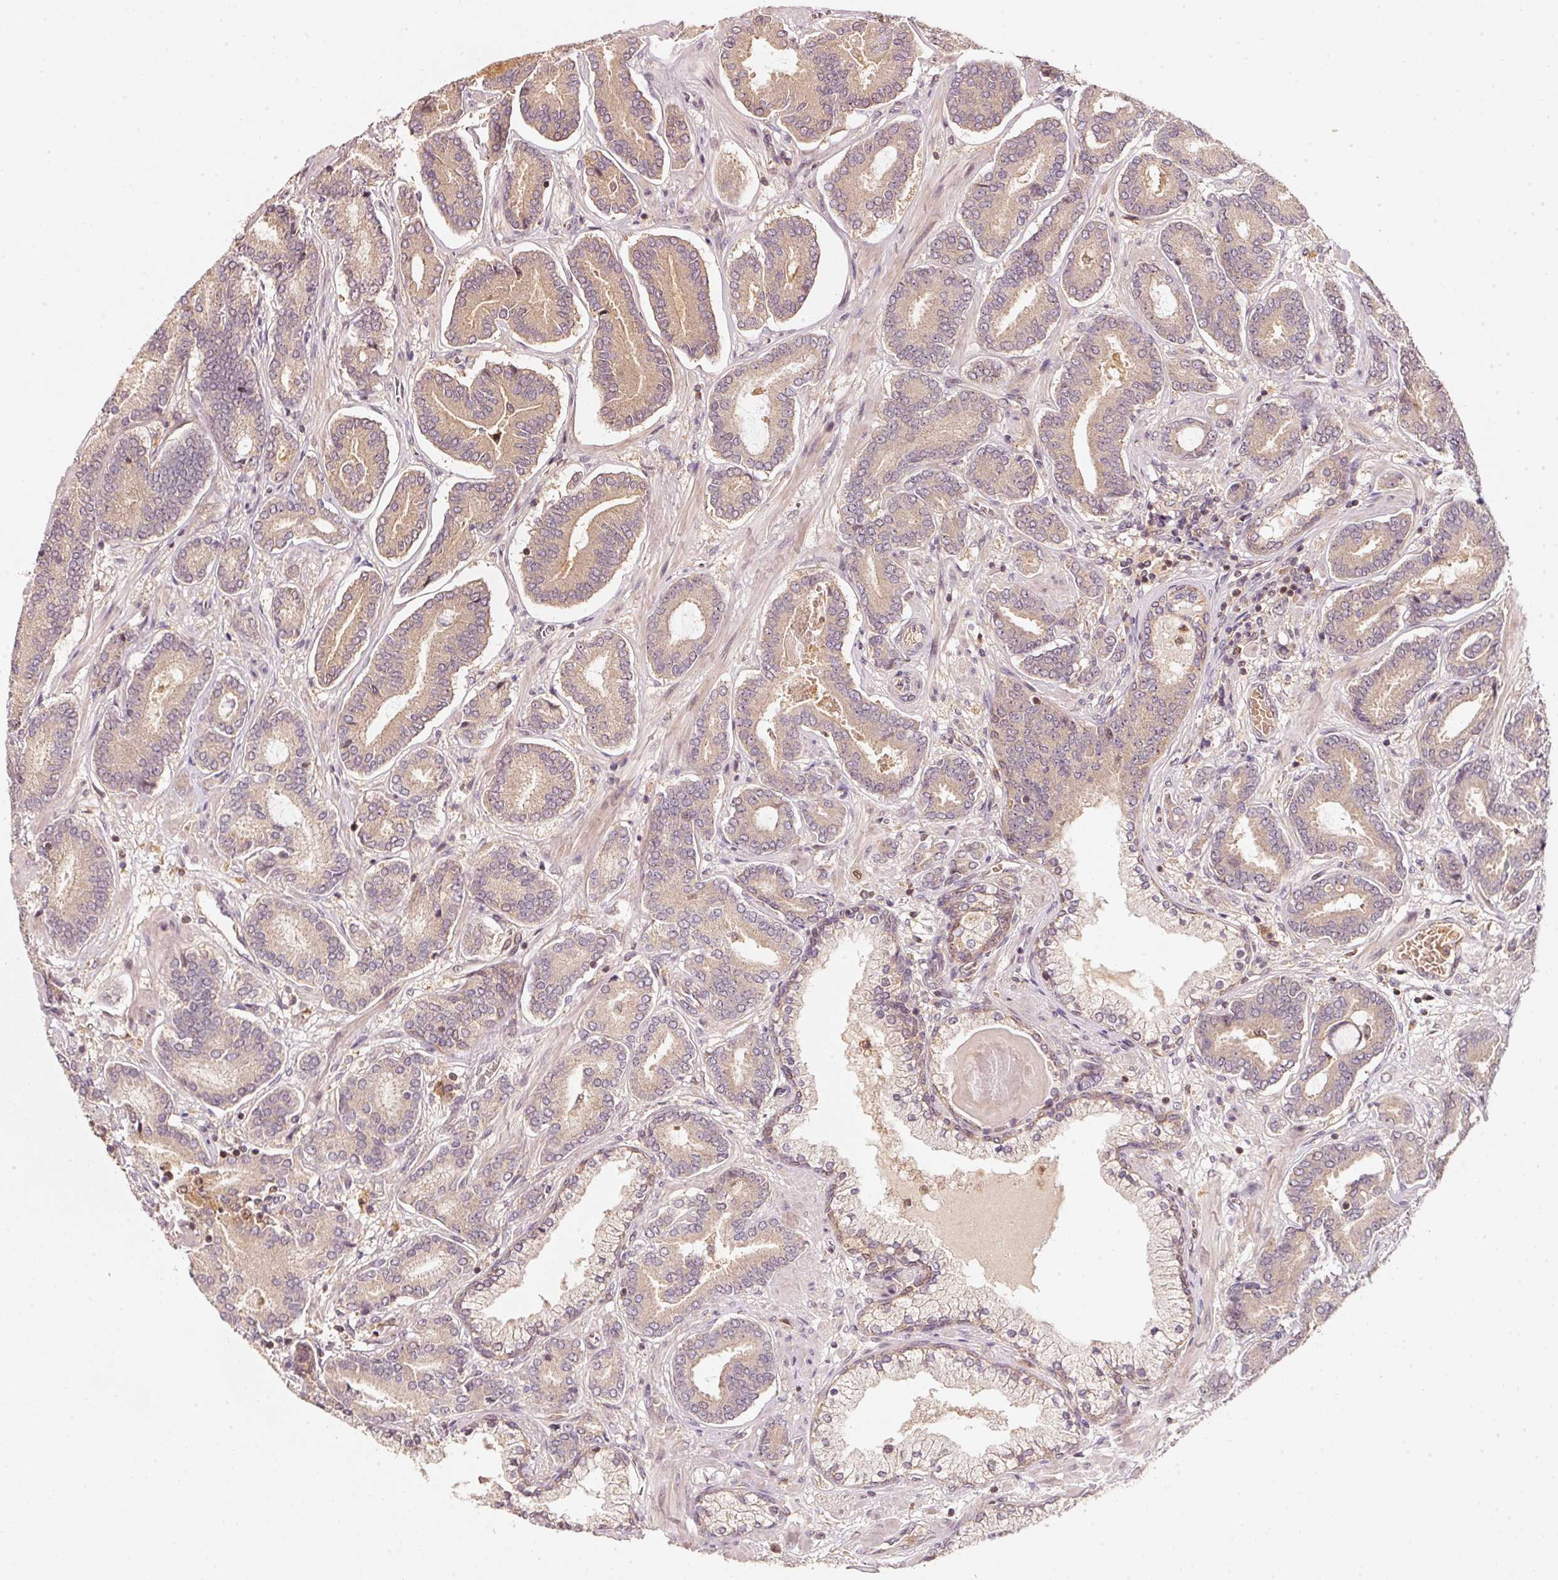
{"staining": {"intensity": "weak", "quantity": ">75%", "location": "cytoplasmic/membranous"}, "tissue": "prostate cancer", "cell_type": "Tumor cells", "image_type": "cancer", "snomed": [{"axis": "morphology", "description": "Adenocarcinoma, Low grade"}, {"axis": "topography", "description": "Prostate and seminal vesicle, NOS"}], "caption": "Tumor cells reveal weak cytoplasmic/membranous expression in approximately >75% of cells in prostate adenocarcinoma (low-grade). The staining was performed using DAB (3,3'-diaminobenzidine) to visualize the protein expression in brown, while the nuclei were stained in blue with hematoxylin (Magnification: 20x).", "gene": "RRAS2", "patient": {"sex": "male", "age": 61}}